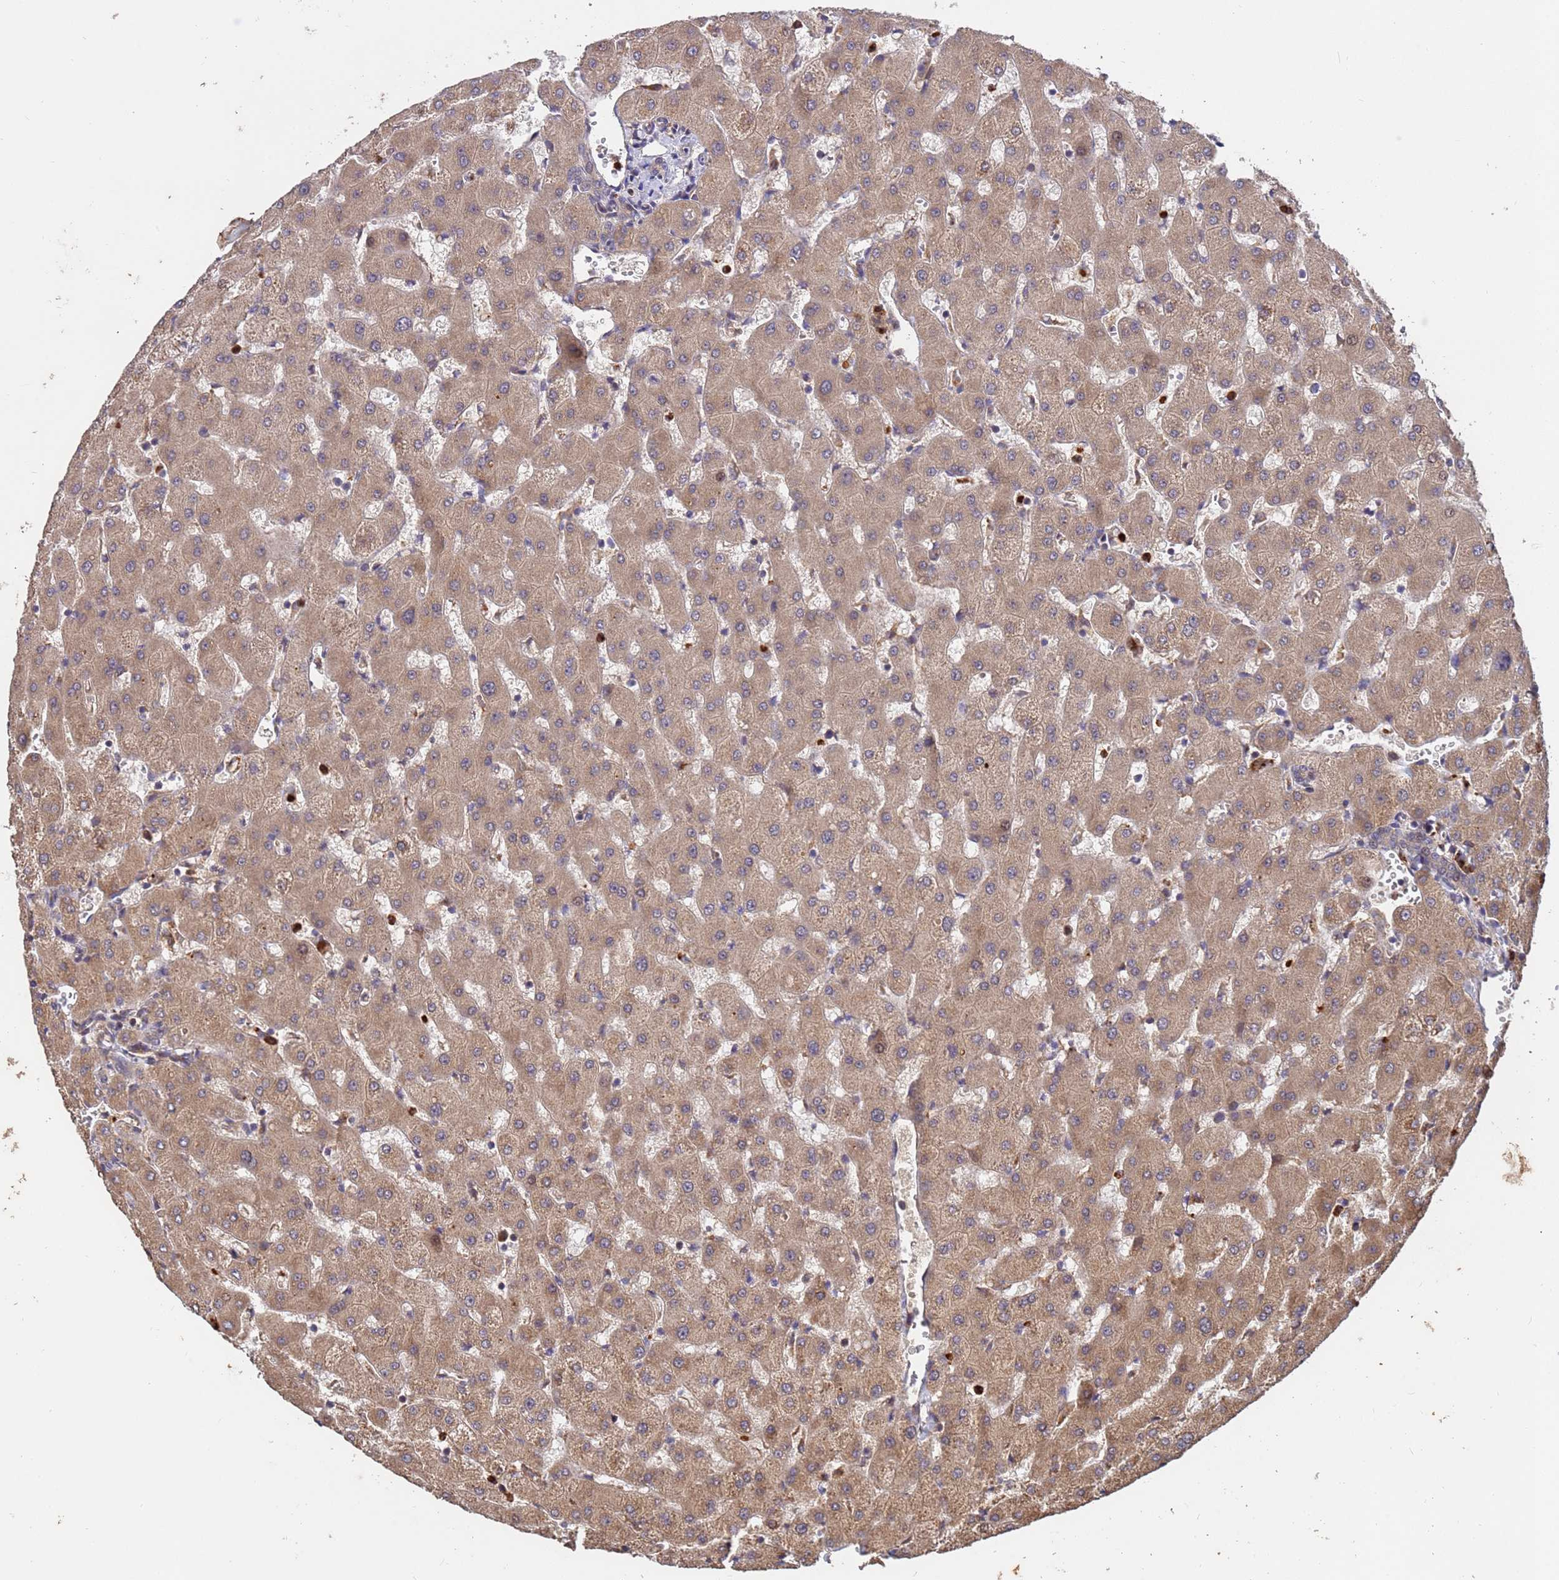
{"staining": {"intensity": "negative", "quantity": "none", "location": "none"}, "tissue": "liver", "cell_type": "Cholangiocytes", "image_type": "normal", "snomed": [{"axis": "morphology", "description": "Normal tissue, NOS"}, {"axis": "topography", "description": "Liver"}], "caption": "Image shows no protein positivity in cholangiocytes of normal liver.", "gene": "ZNF619", "patient": {"sex": "female", "age": 63}}